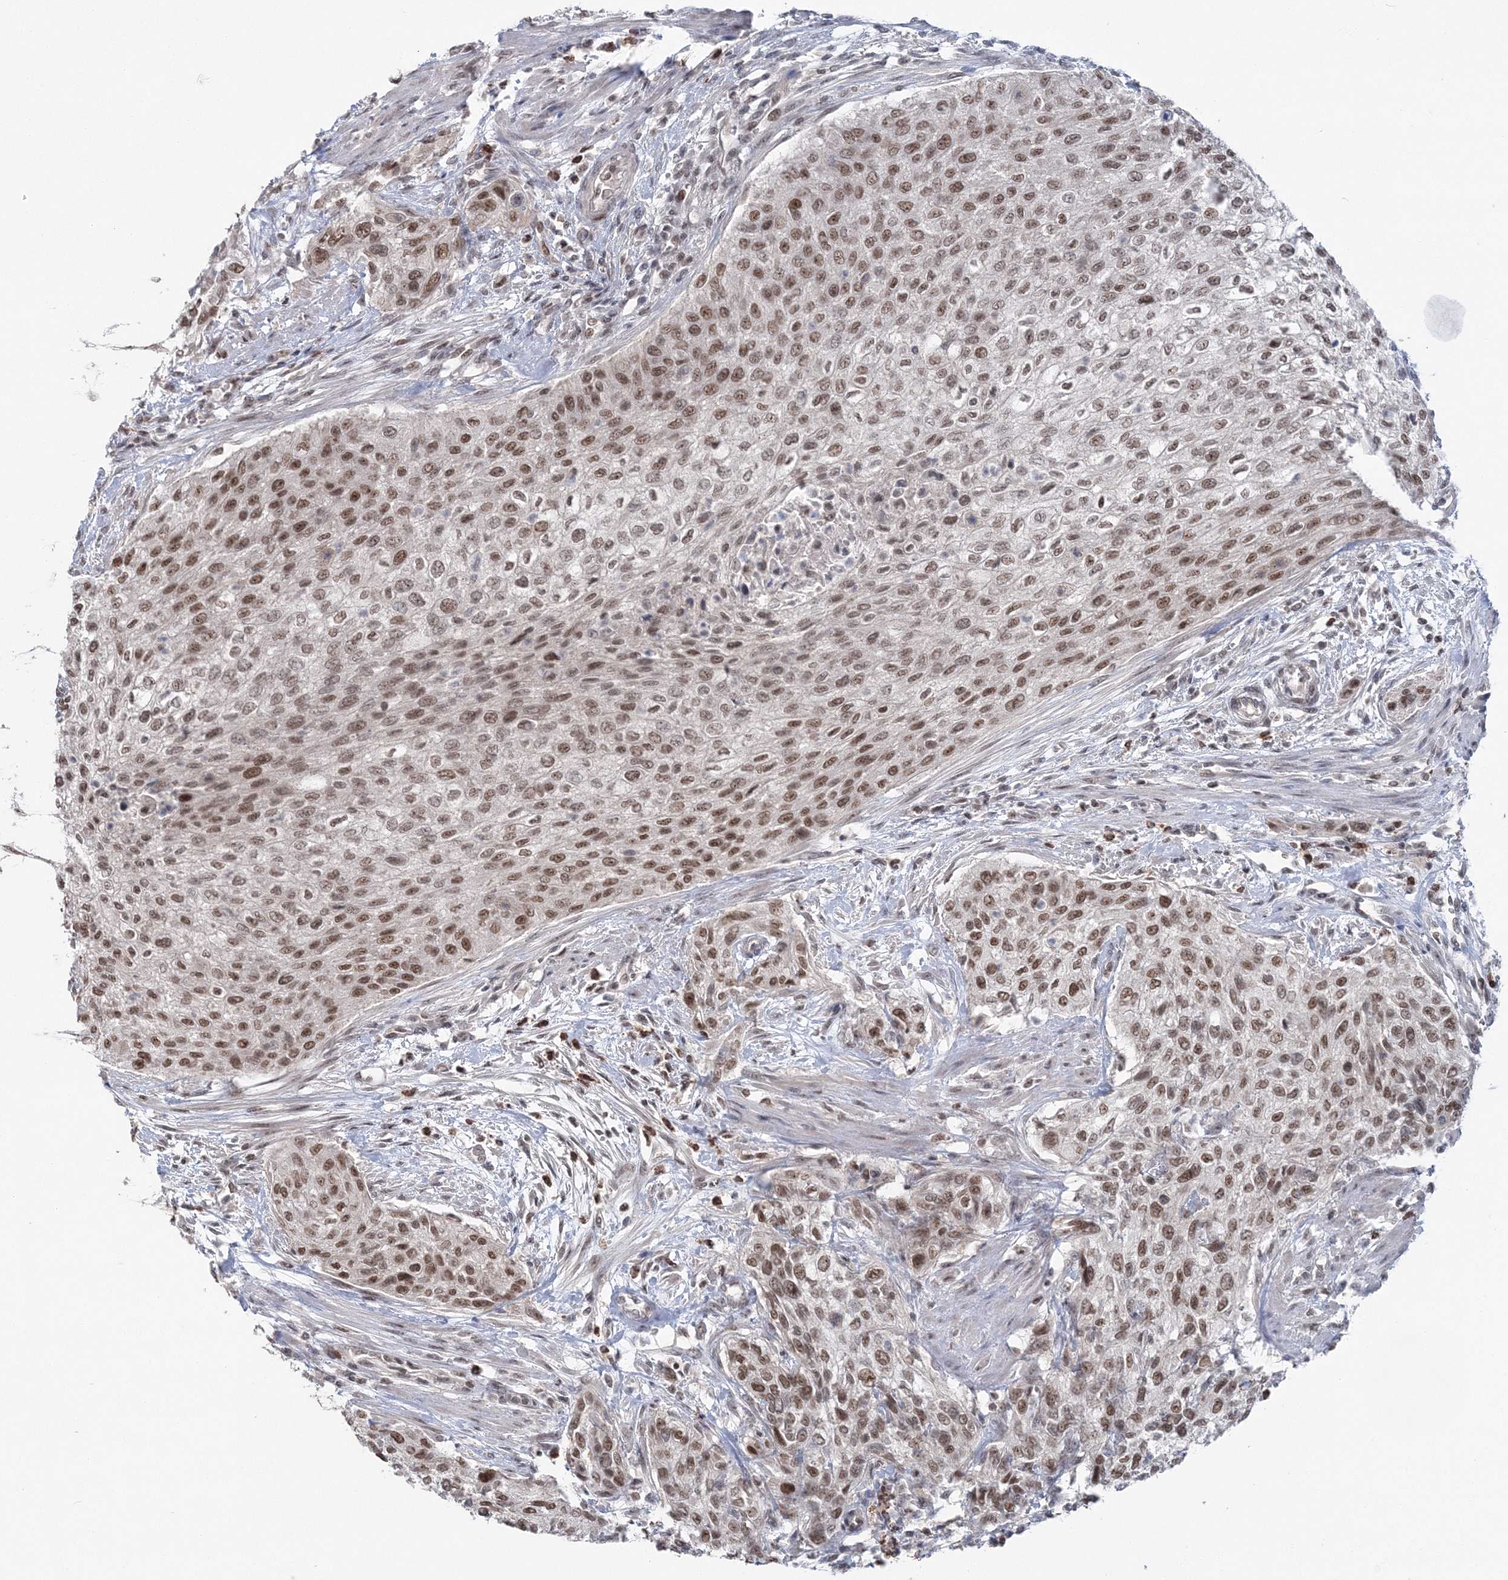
{"staining": {"intensity": "moderate", "quantity": ">75%", "location": "nuclear"}, "tissue": "urothelial cancer", "cell_type": "Tumor cells", "image_type": "cancer", "snomed": [{"axis": "morphology", "description": "Urothelial carcinoma, High grade"}, {"axis": "topography", "description": "Urinary bladder"}], "caption": "Urothelial cancer stained with a protein marker shows moderate staining in tumor cells.", "gene": "PDS5A", "patient": {"sex": "male", "age": 35}}